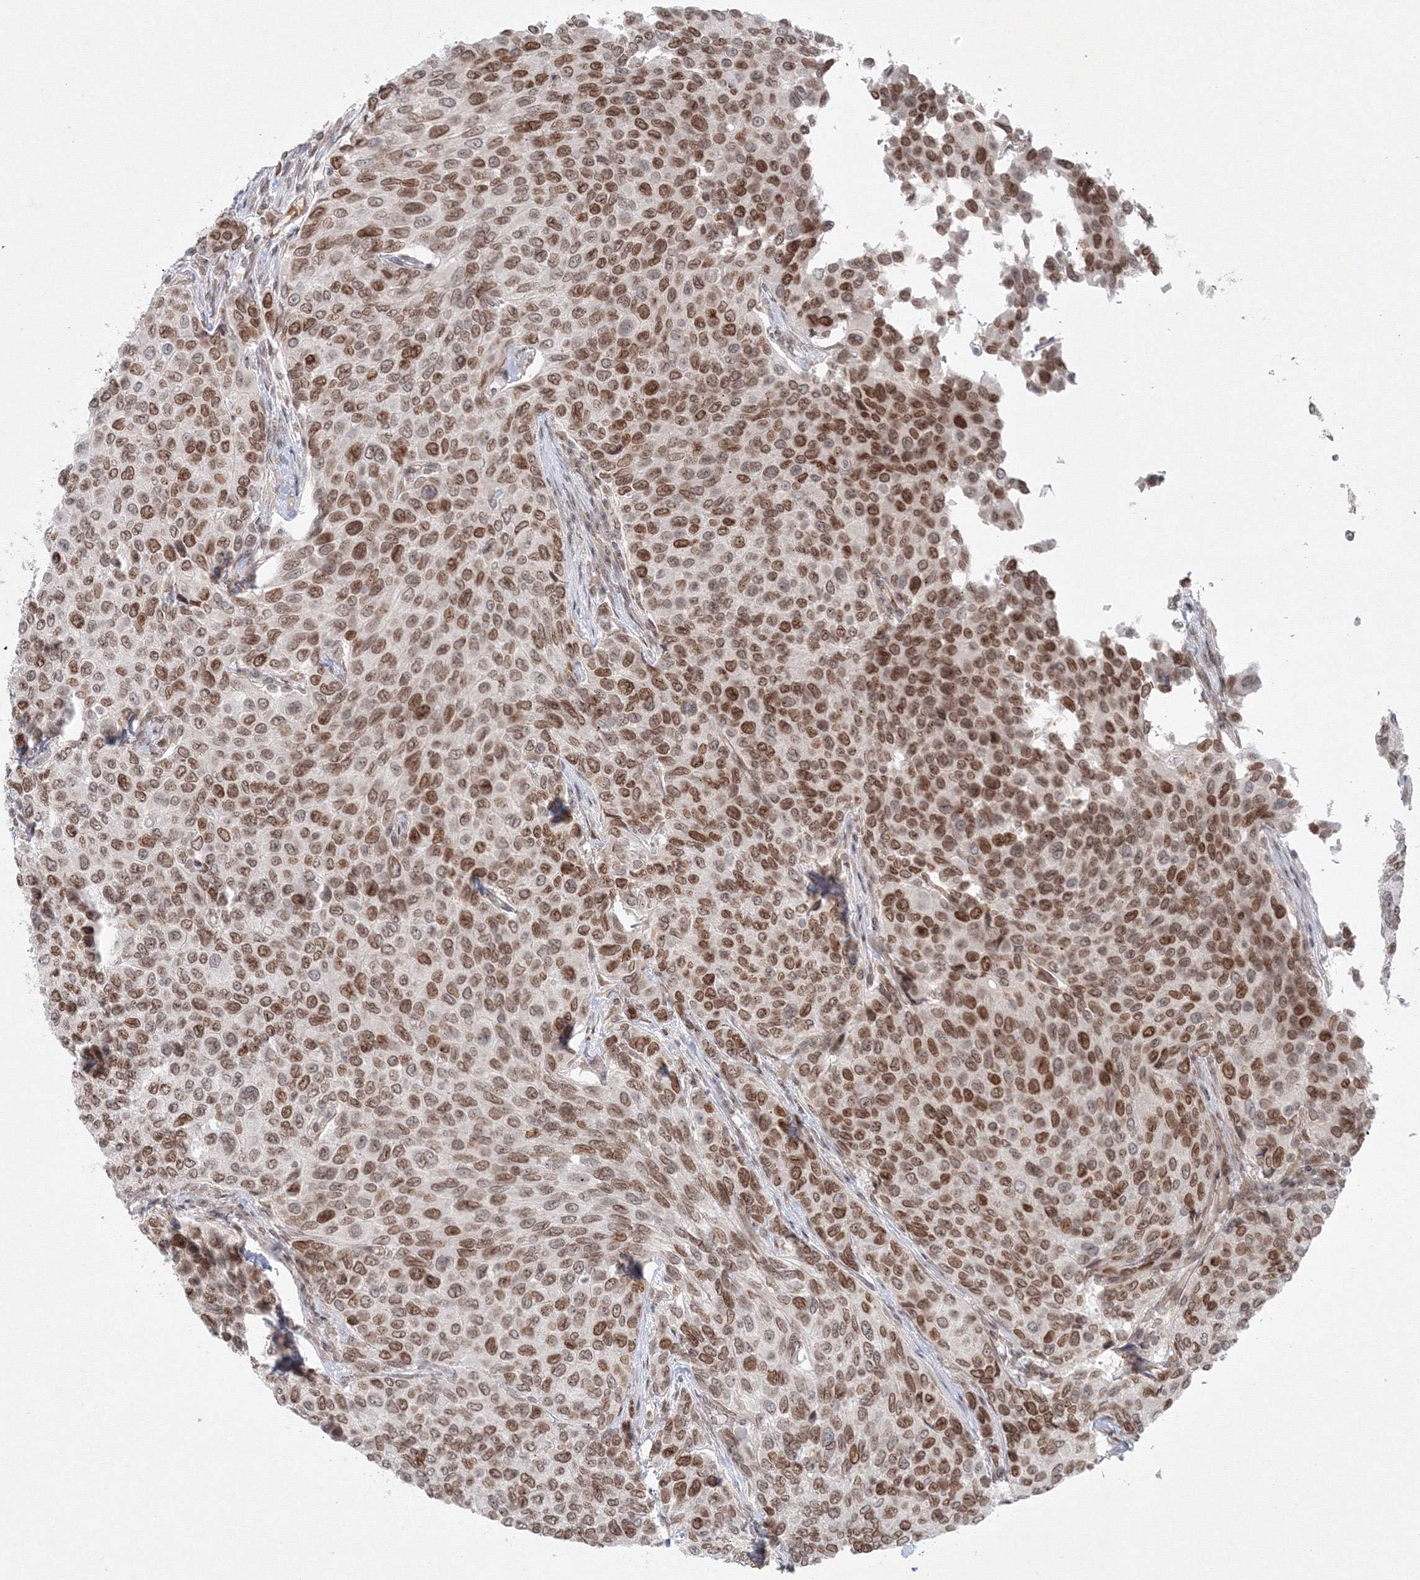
{"staining": {"intensity": "moderate", "quantity": ">75%", "location": "nuclear"}, "tissue": "breast cancer", "cell_type": "Tumor cells", "image_type": "cancer", "snomed": [{"axis": "morphology", "description": "Duct carcinoma"}, {"axis": "topography", "description": "Breast"}], "caption": "Immunohistochemical staining of human breast cancer demonstrates moderate nuclear protein expression in about >75% of tumor cells.", "gene": "KIF4A", "patient": {"sex": "female", "age": 55}}